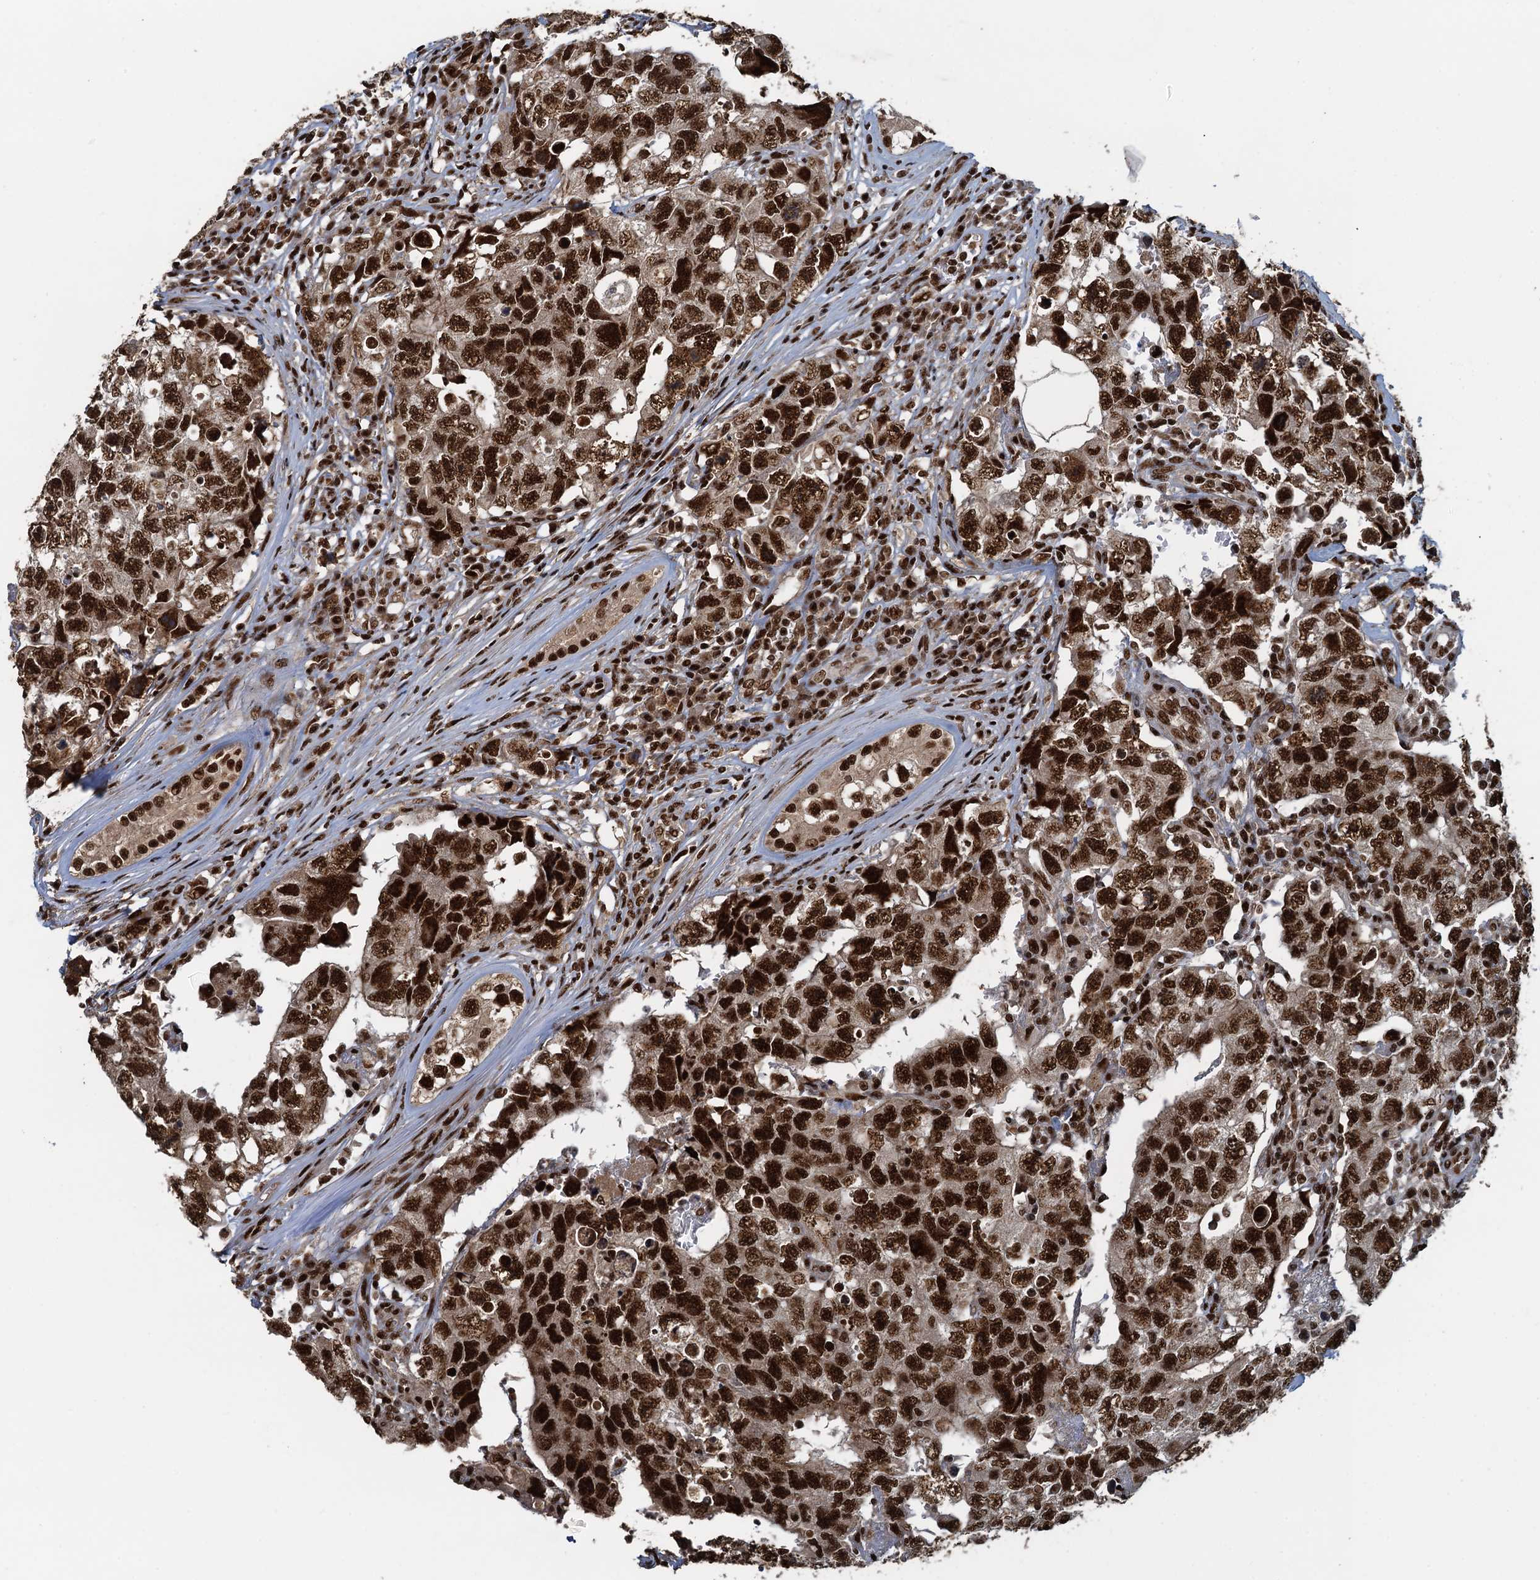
{"staining": {"intensity": "strong", "quantity": ">75%", "location": "nuclear"}, "tissue": "testis cancer", "cell_type": "Tumor cells", "image_type": "cancer", "snomed": [{"axis": "morphology", "description": "Carcinoma, Embryonal, NOS"}, {"axis": "topography", "description": "Testis"}], "caption": "This photomicrograph displays testis cancer (embryonal carcinoma) stained with IHC to label a protein in brown. The nuclear of tumor cells show strong positivity for the protein. Nuclei are counter-stained blue.", "gene": "ZC3H18", "patient": {"sex": "male", "age": 17}}